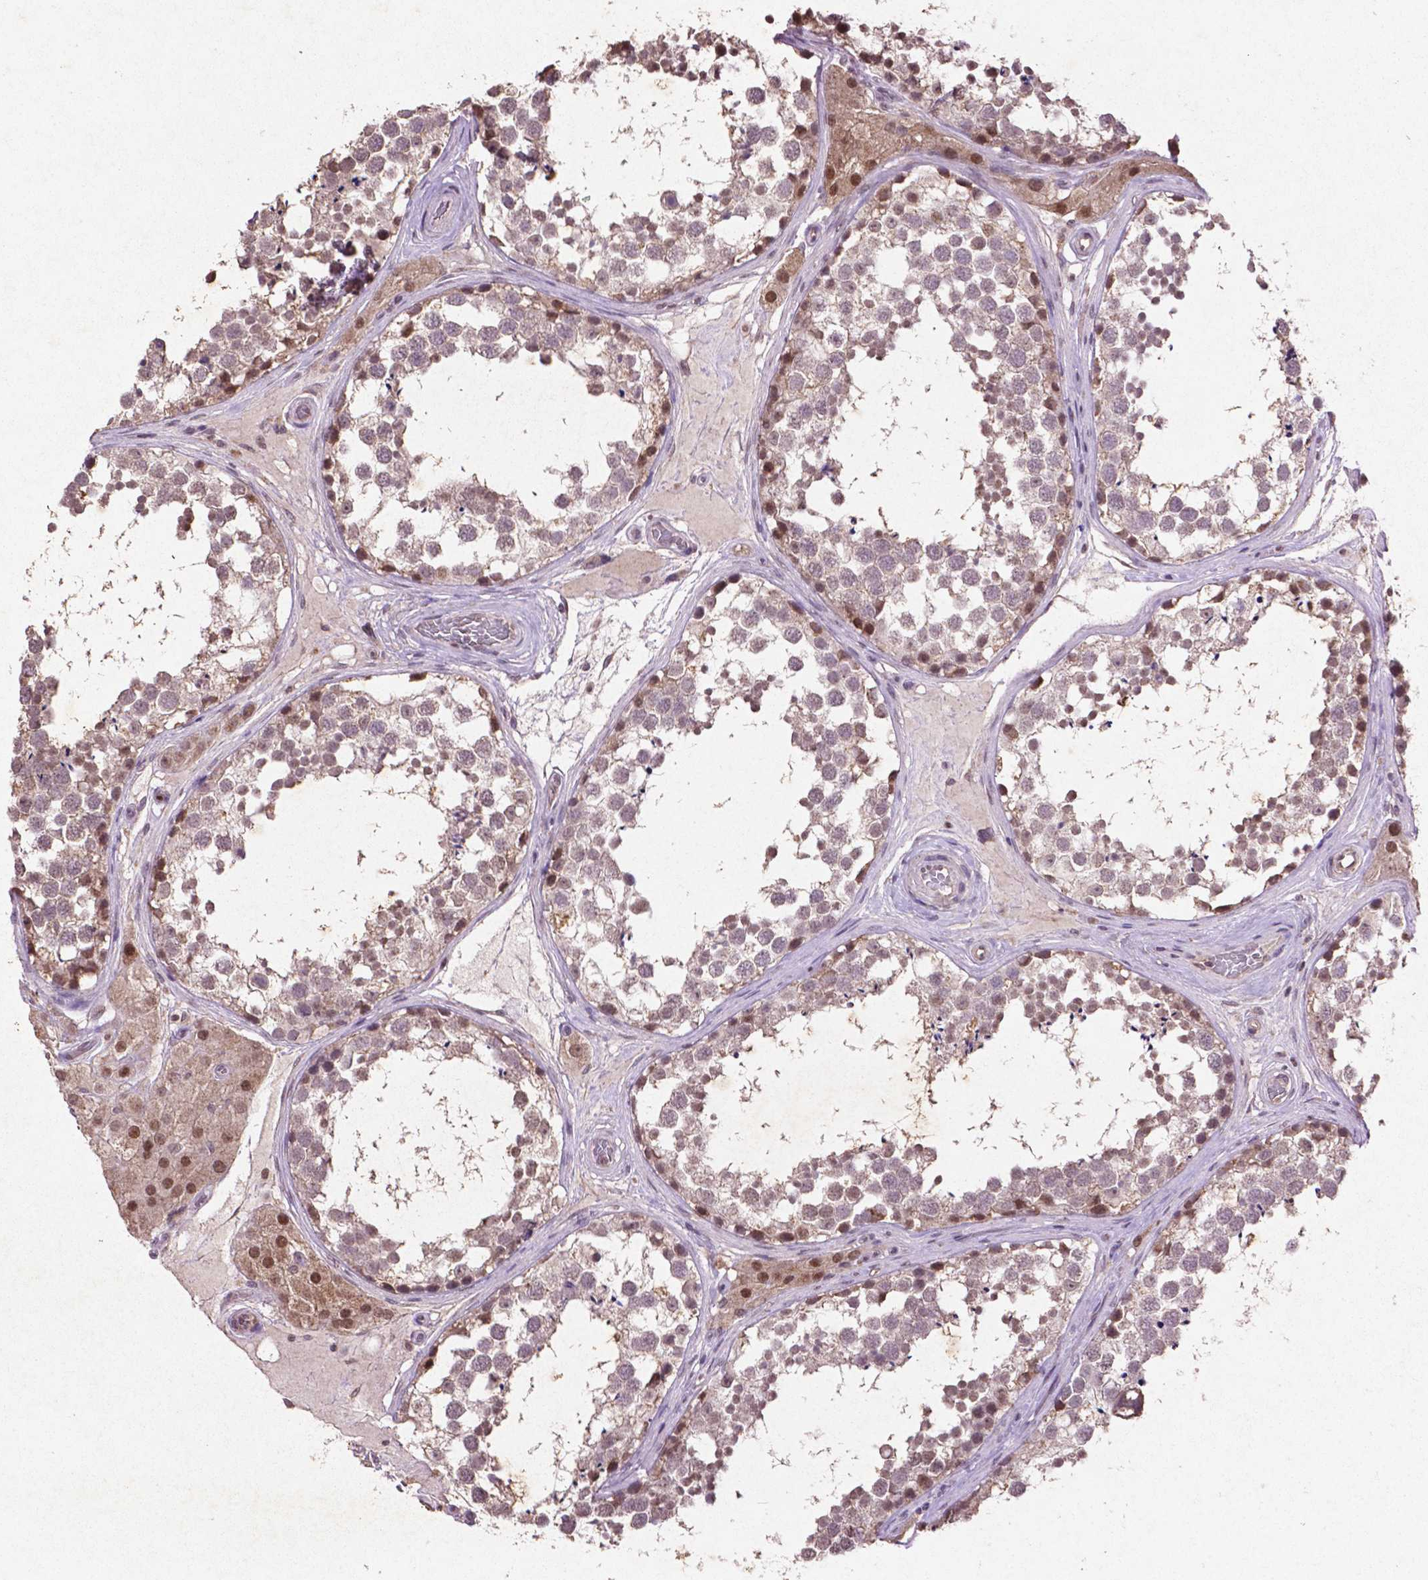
{"staining": {"intensity": "negative", "quantity": "none", "location": "none"}, "tissue": "testis", "cell_type": "Cells in seminiferous ducts", "image_type": "normal", "snomed": [{"axis": "morphology", "description": "Normal tissue, NOS"}, {"axis": "morphology", "description": "Seminoma, NOS"}, {"axis": "topography", "description": "Testis"}], "caption": "IHC image of normal testis: testis stained with DAB exhibits no significant protein positivity in cells in seminiferous ducts. (DAB immunohistochemistry (IHC) visualized using brightfield microscopy, high magnification).", "gene": "GLRX", "patient": {"sex": "male", "age": 65}}